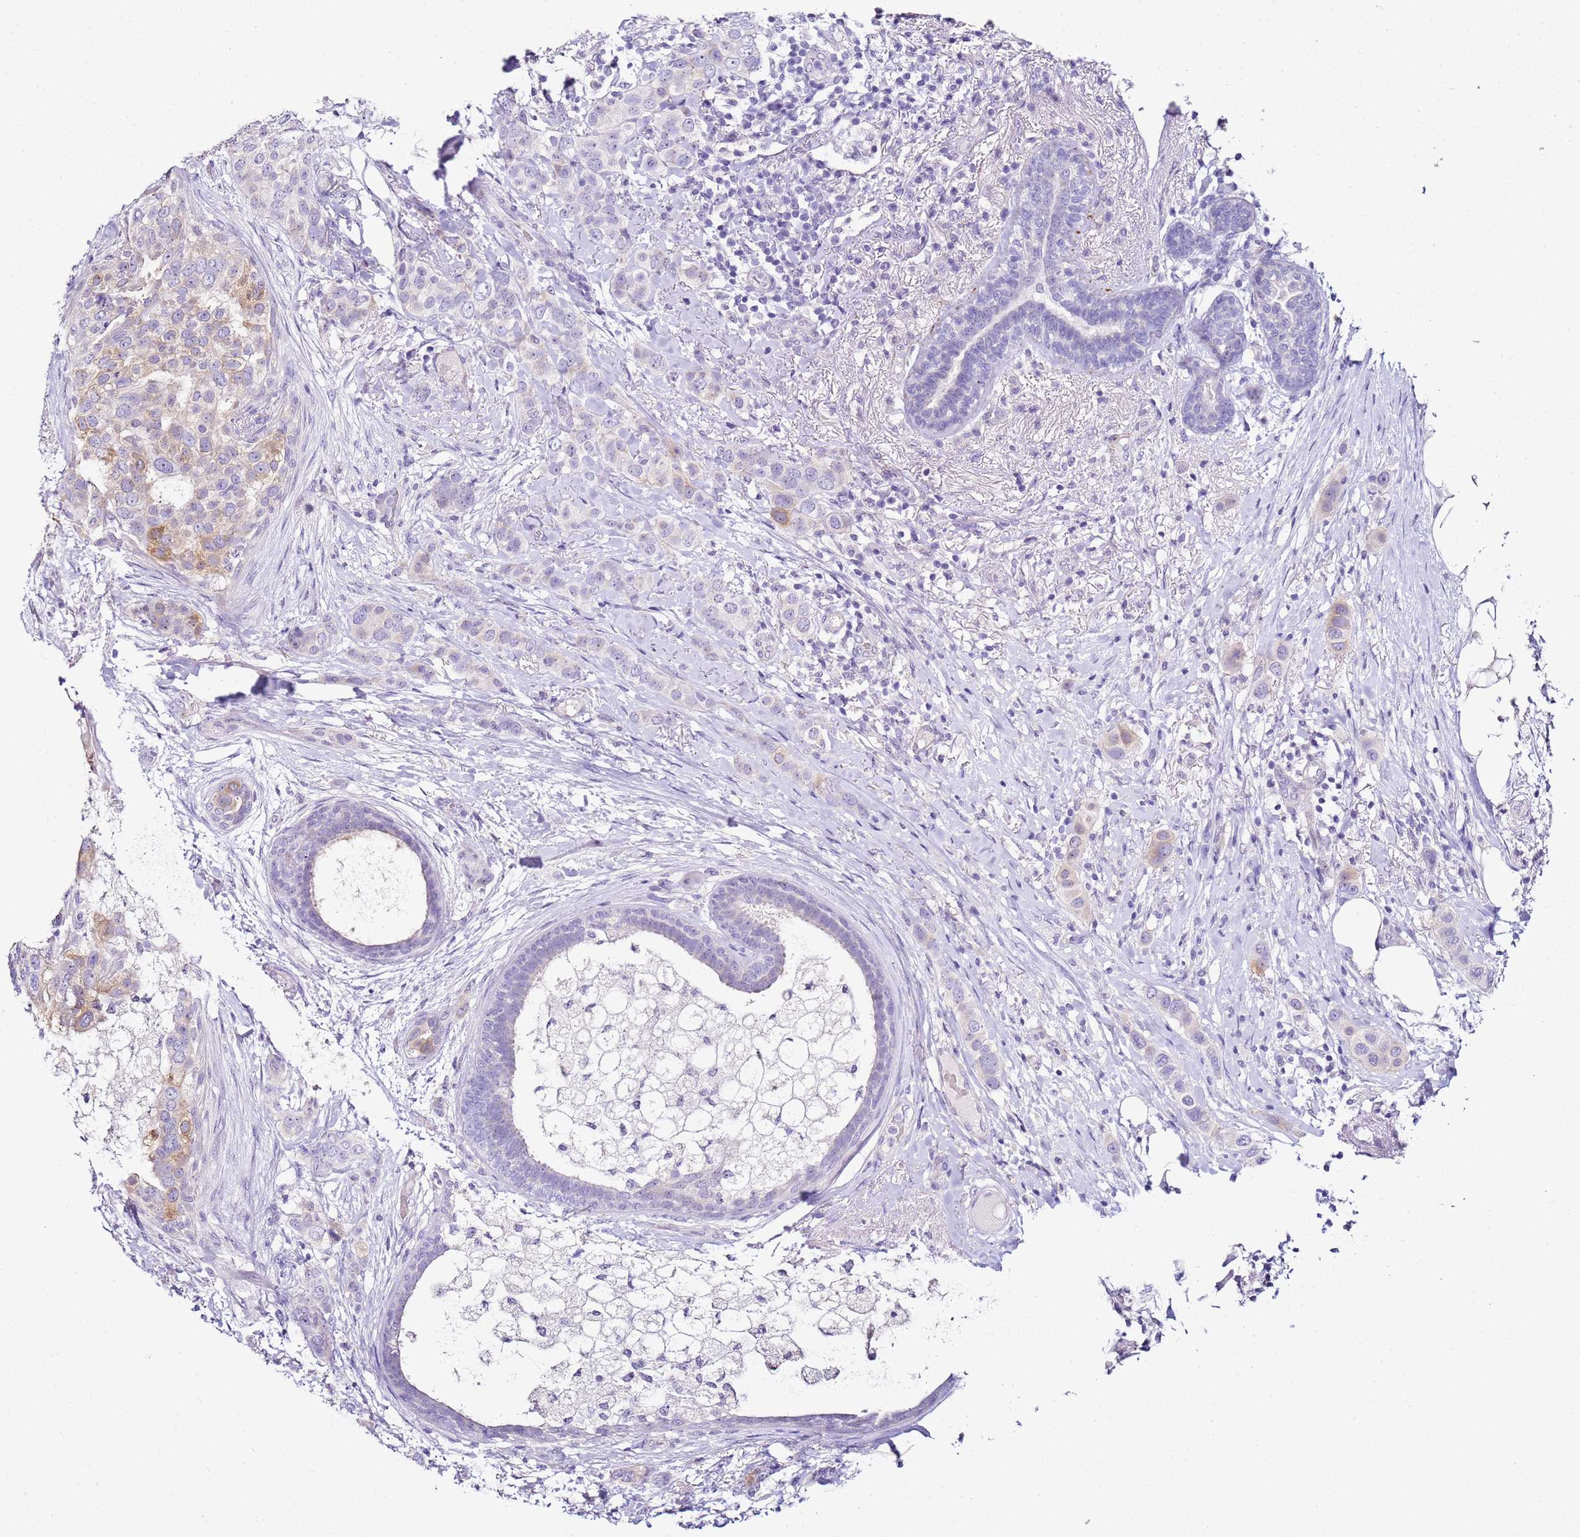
{"staining": {"intensity": "moderate", "quantity": "<25%", "location": "cytoplasmic/membranous"}, "tissue": "breast cancer", "cell_type": "Tumor cells", "image_type": "cancer", "snomed": [{"axis": "morphology", "description": "Lobular carcinoma"}, {"axis": "topography", "description": "Breast"}], "caption": "Protein staining by immunohistochemistry reveals moderate cytoplasmic/membranous expression in approximately <25% of tumor cells in breast cancer.", "gene": "HGD", "patient": {"sex": "female", "age": 51}}